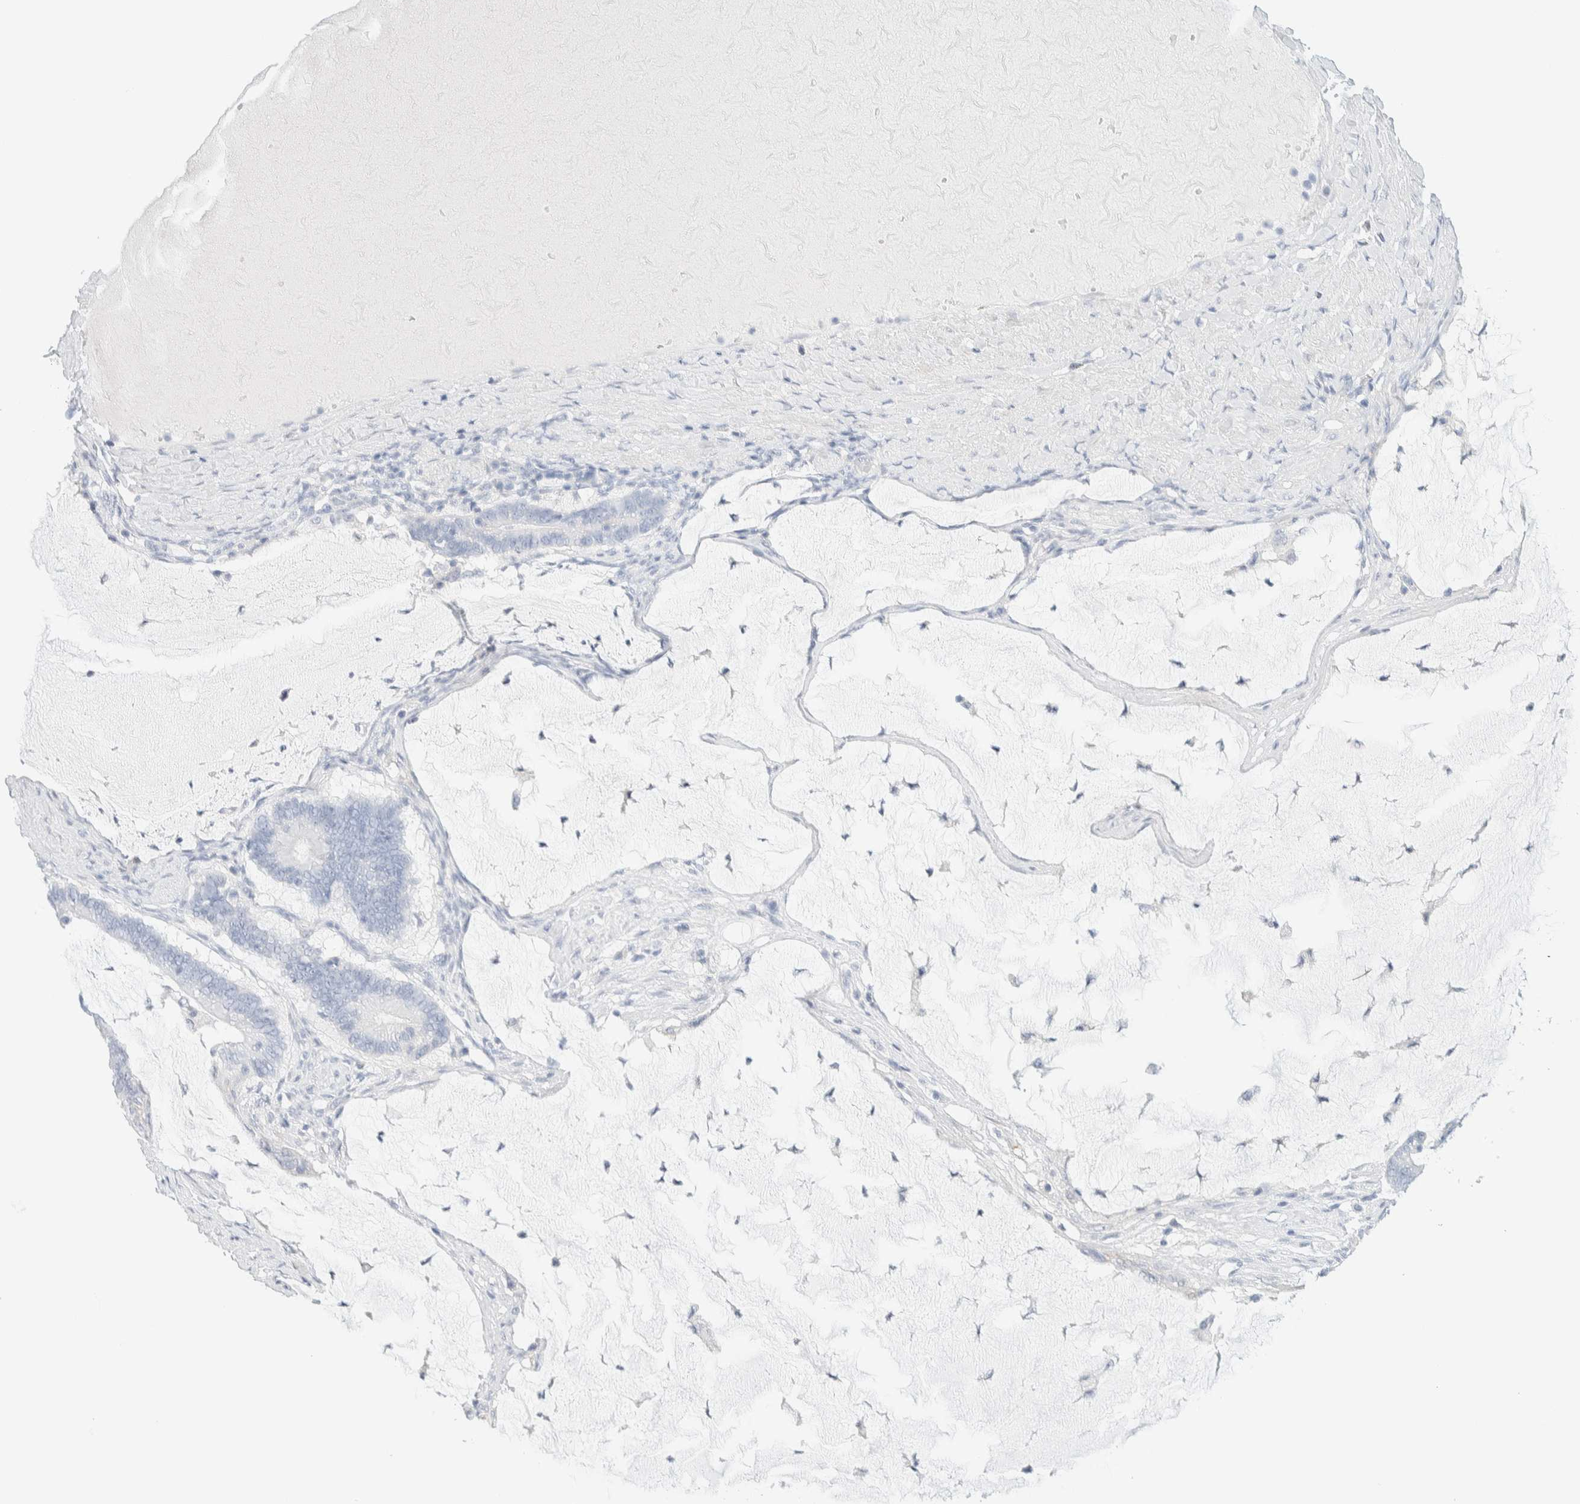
{"staining": {"intensity": "negative", "quantity": "none", "location": "none"}, "tissue": "ovarian cancer", "cell_type": "Tumor cells", "image_type": "cancer", "snomed": [{"axis": "morphology", "description": "Cystadenocarcinoma, mucinous, NOS"}, {"axis": "topography", "description": "Ovary"}], "caption": "A photomicrograph of human ovarian mucinous cystadenocarcinoma is negative for staining in tumor cells. (DAB (3,3'-diaminobenzidine) immunohistochemistry with hematoxylin counter stain).", "gene": "ATCAY", "patient": {"sex": "female", "age": 61}}